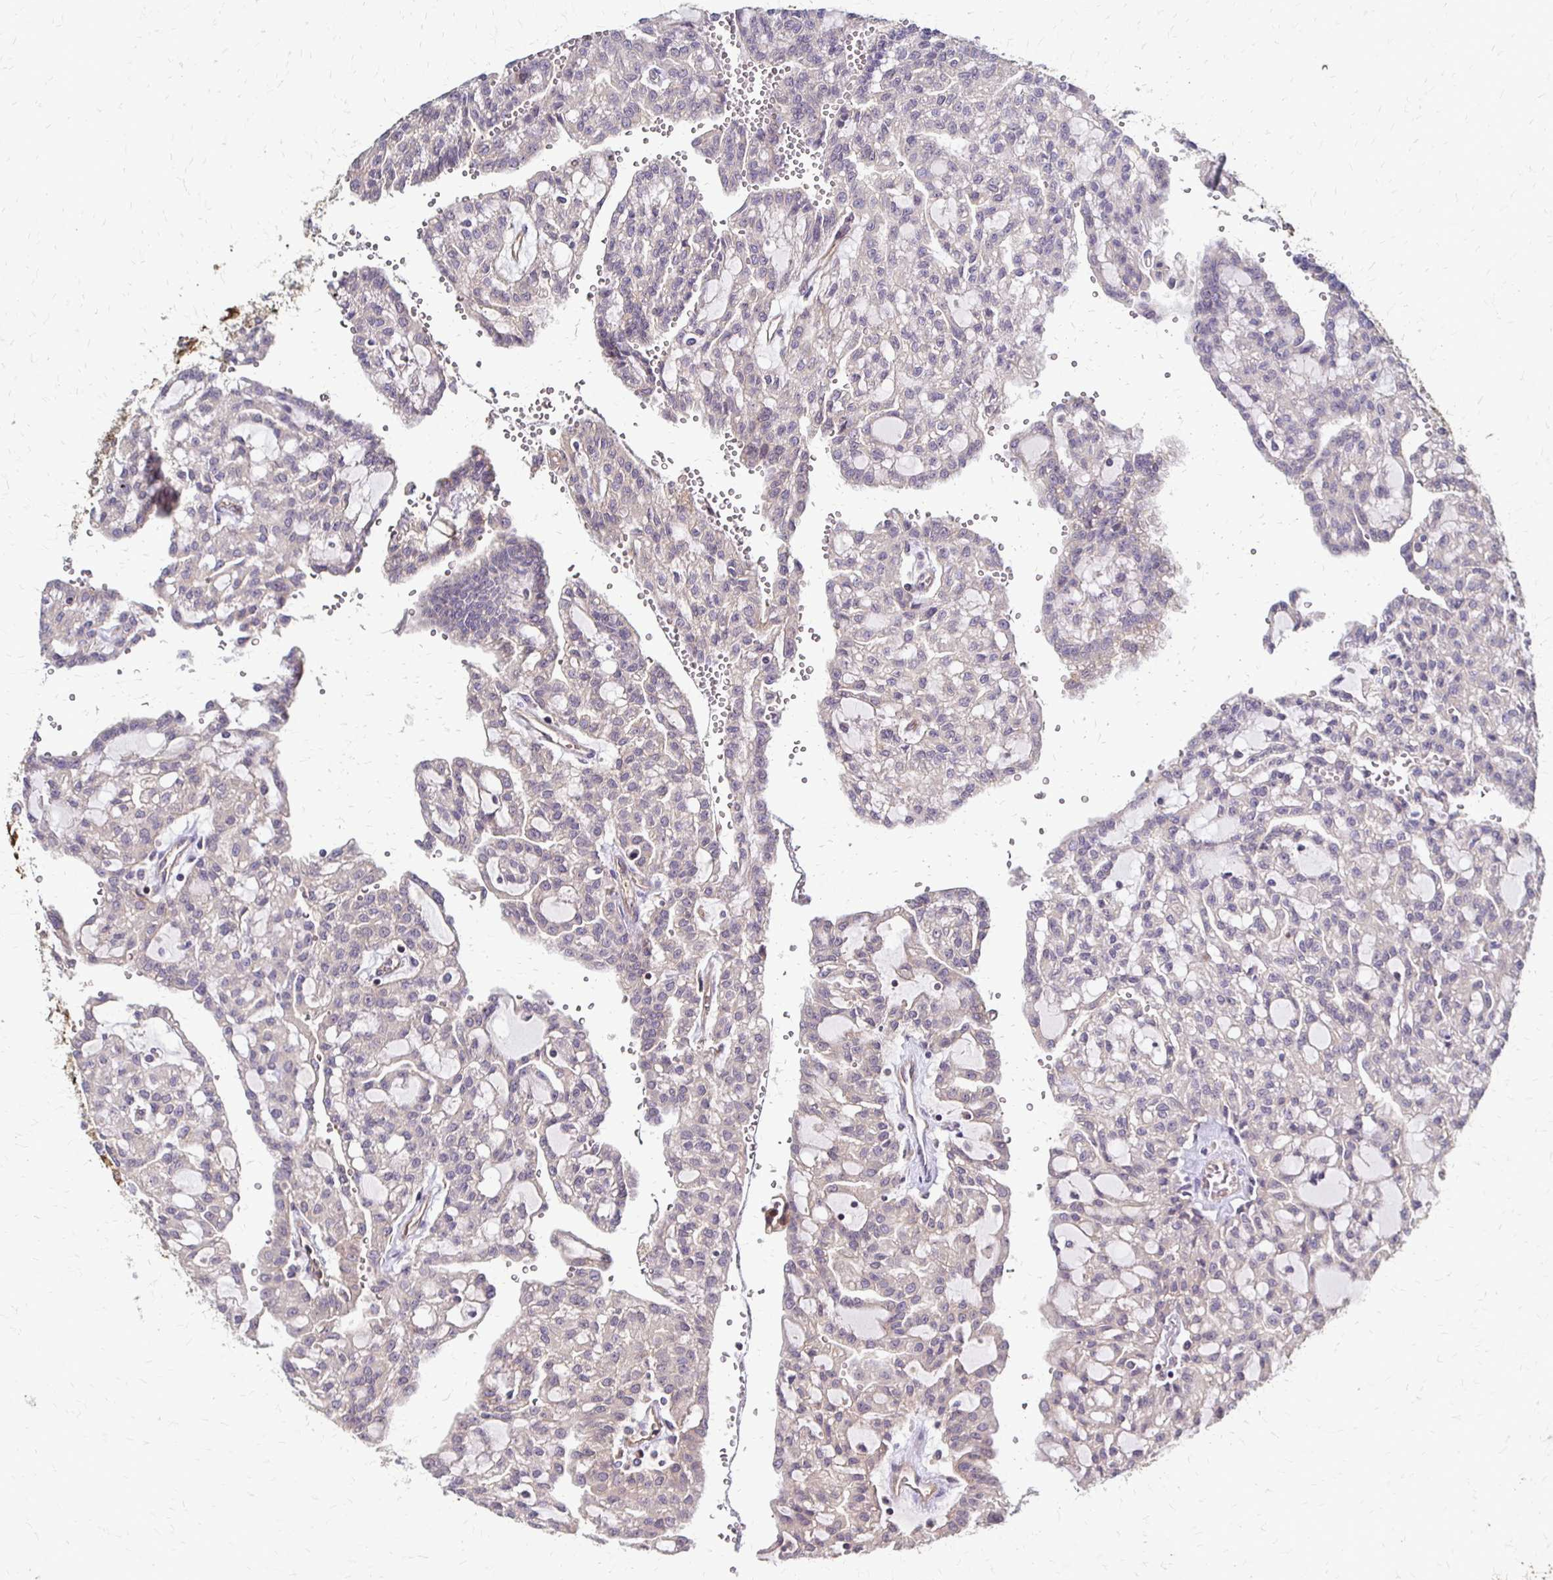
{"staining": {"intensity": "negative", "quantity": "none", "location": "none"}, "tissue": "renal cancer", "cell_type": "Tumor cells", "image_type": "cancer", "snomed": [{"axis": "morphology", "description": "Adenocarcinoma, NOS"}, {"axis": "topography", "description": "Kidney"}], "caption": "Tumor cells show no significant protein positivity in adenocarcinoma (renal).", "gene": "SLC9A9", "patient": {"sex": "male", "age": 63}}